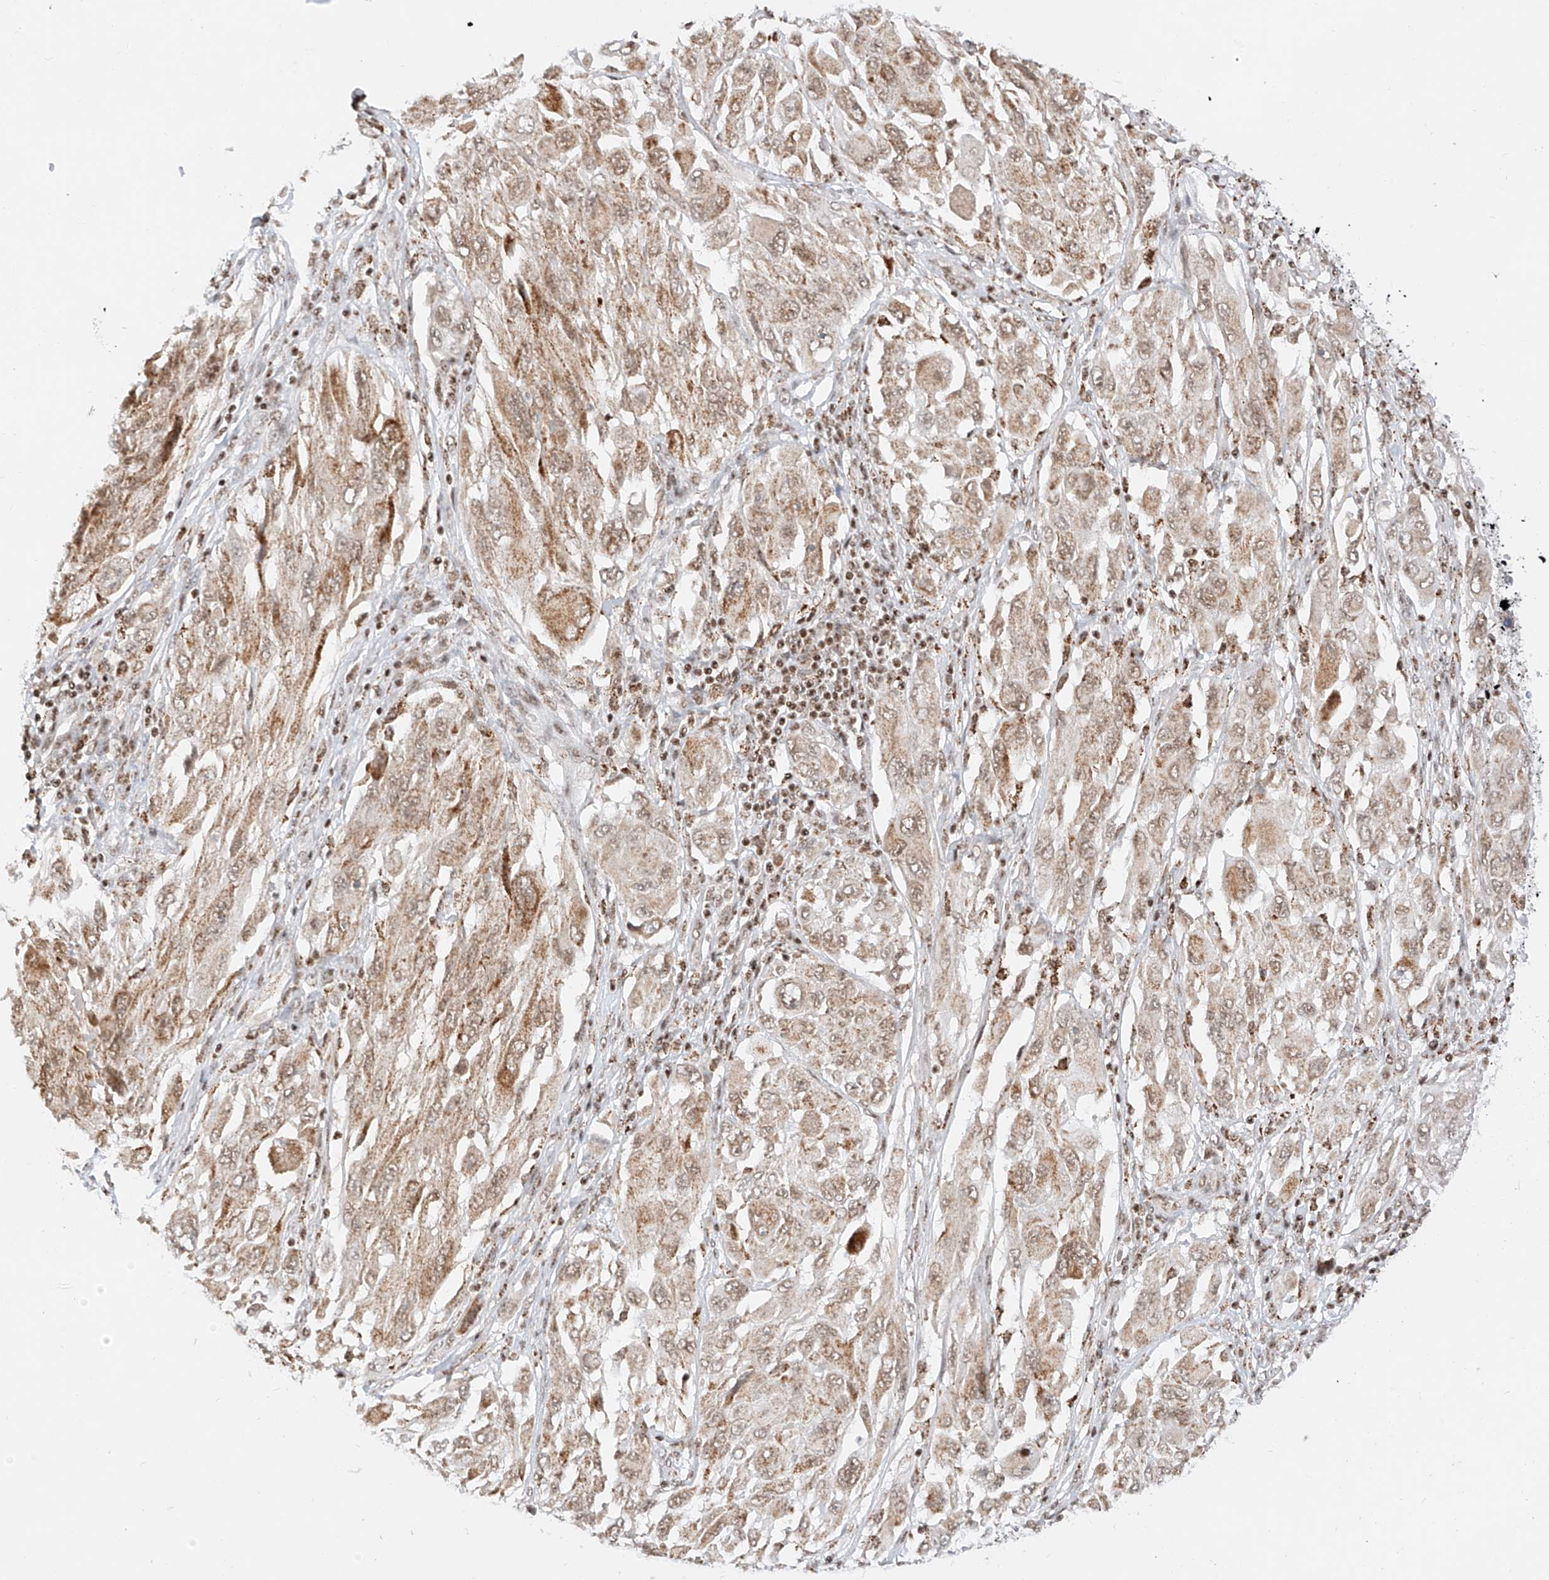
{"staining": {"intensity": "weak", "quantity": ">75%", "location": "cytoplasmic/membranous,nuclear"}, "tissue": "melanoma", "cell_type": "Tumor cells", "image_type": "cancer", "snomed": [{"axis": "morphology", "description": "Malignant melanoma, NOS"}, {"axis": "topography", "description": "Skin"}], "caption": "The histopathology image displays immunohistochemical staining of melanoma. There is weak cytoplasmic/membranous and nuclear expression is seen in approximately >75% of tumor cells. The staining is performed using DAB brown chromogen to label protein expression. The nuclei are counter-stained blue using hematoxylin.", "gene": "NRF1", "patient": {"sex": "female", "age": 91}}